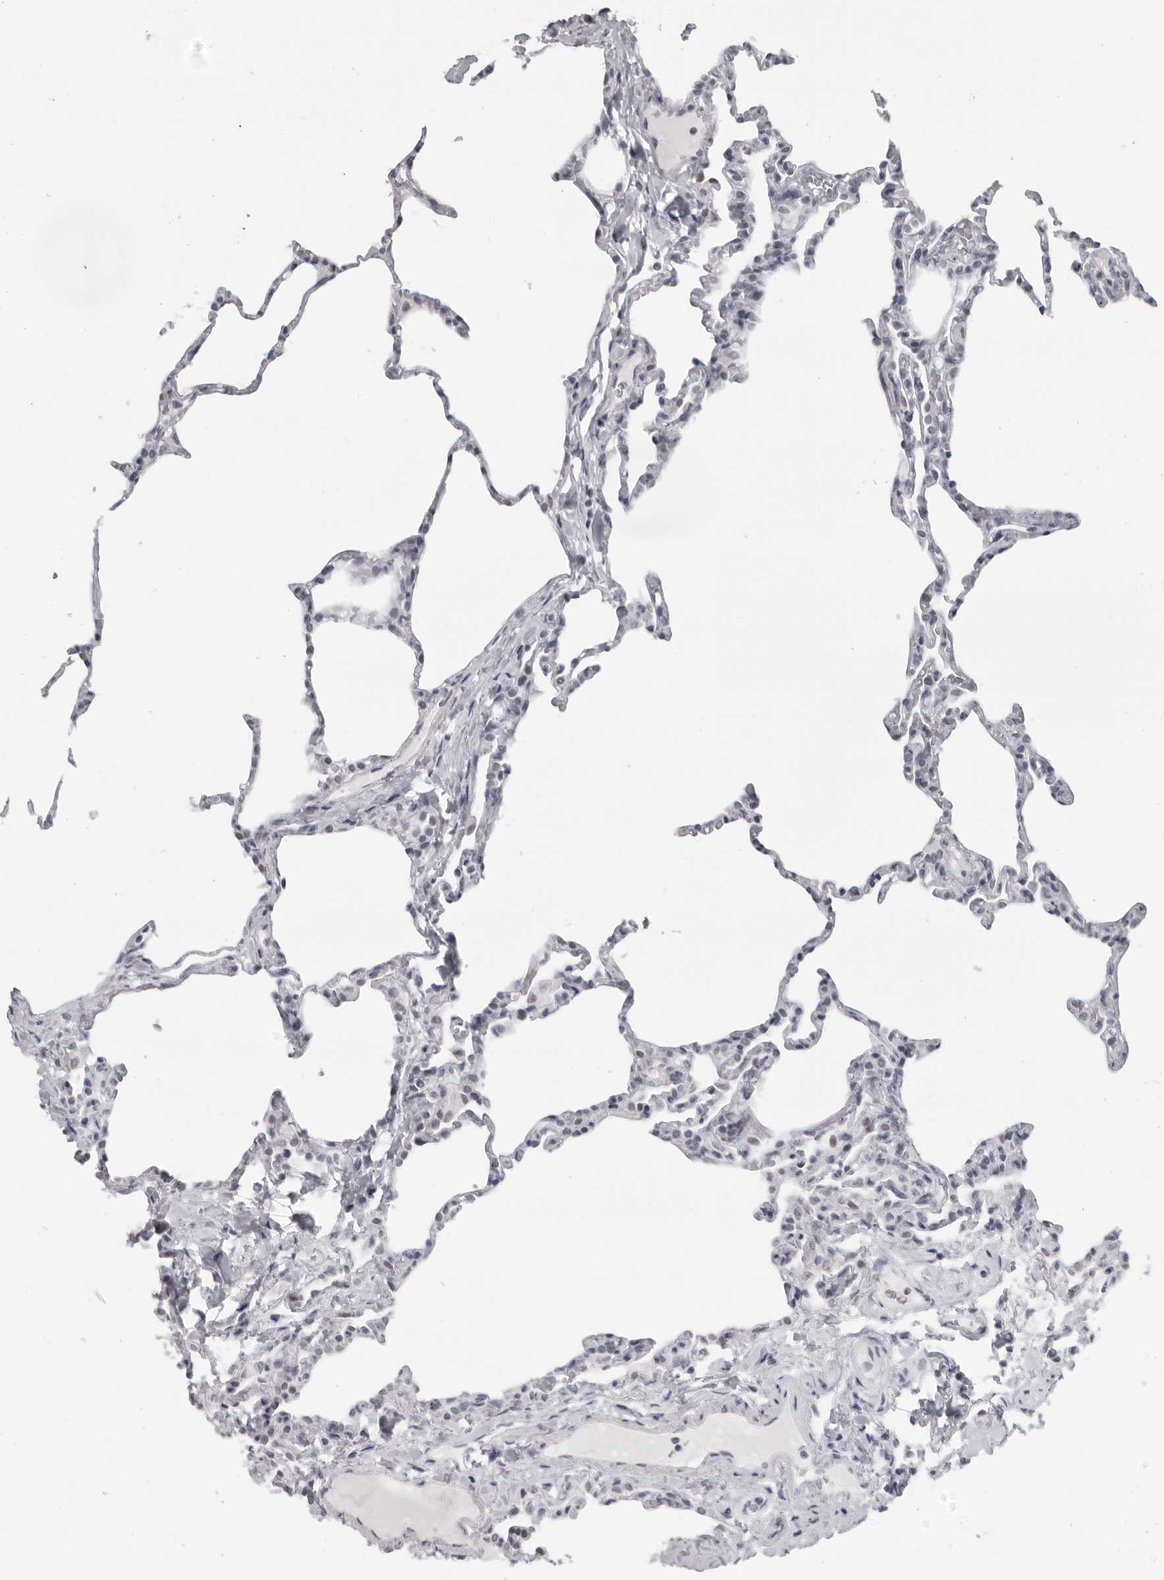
{"staining": {"intensity": "negative", "quantity": "none", "location": "none"}, "tissue": "lung", "cell_type": "Alveolar cells", "image_type": "normal", "snomed": [{"axis": "morphology", "description": "Normal tissue, NOS"}, {"axis": "topography", "description": "Lung"}], "caption": "Micrograph shows no protein positivity in alveolar cells of unremarkable lung. (Brightfield microscopy of DAB (3,3'-diaminobenzidine) IHC at high magnification).", "gene": "ESPN", "patient": {"sex": "male", "age": 20}}